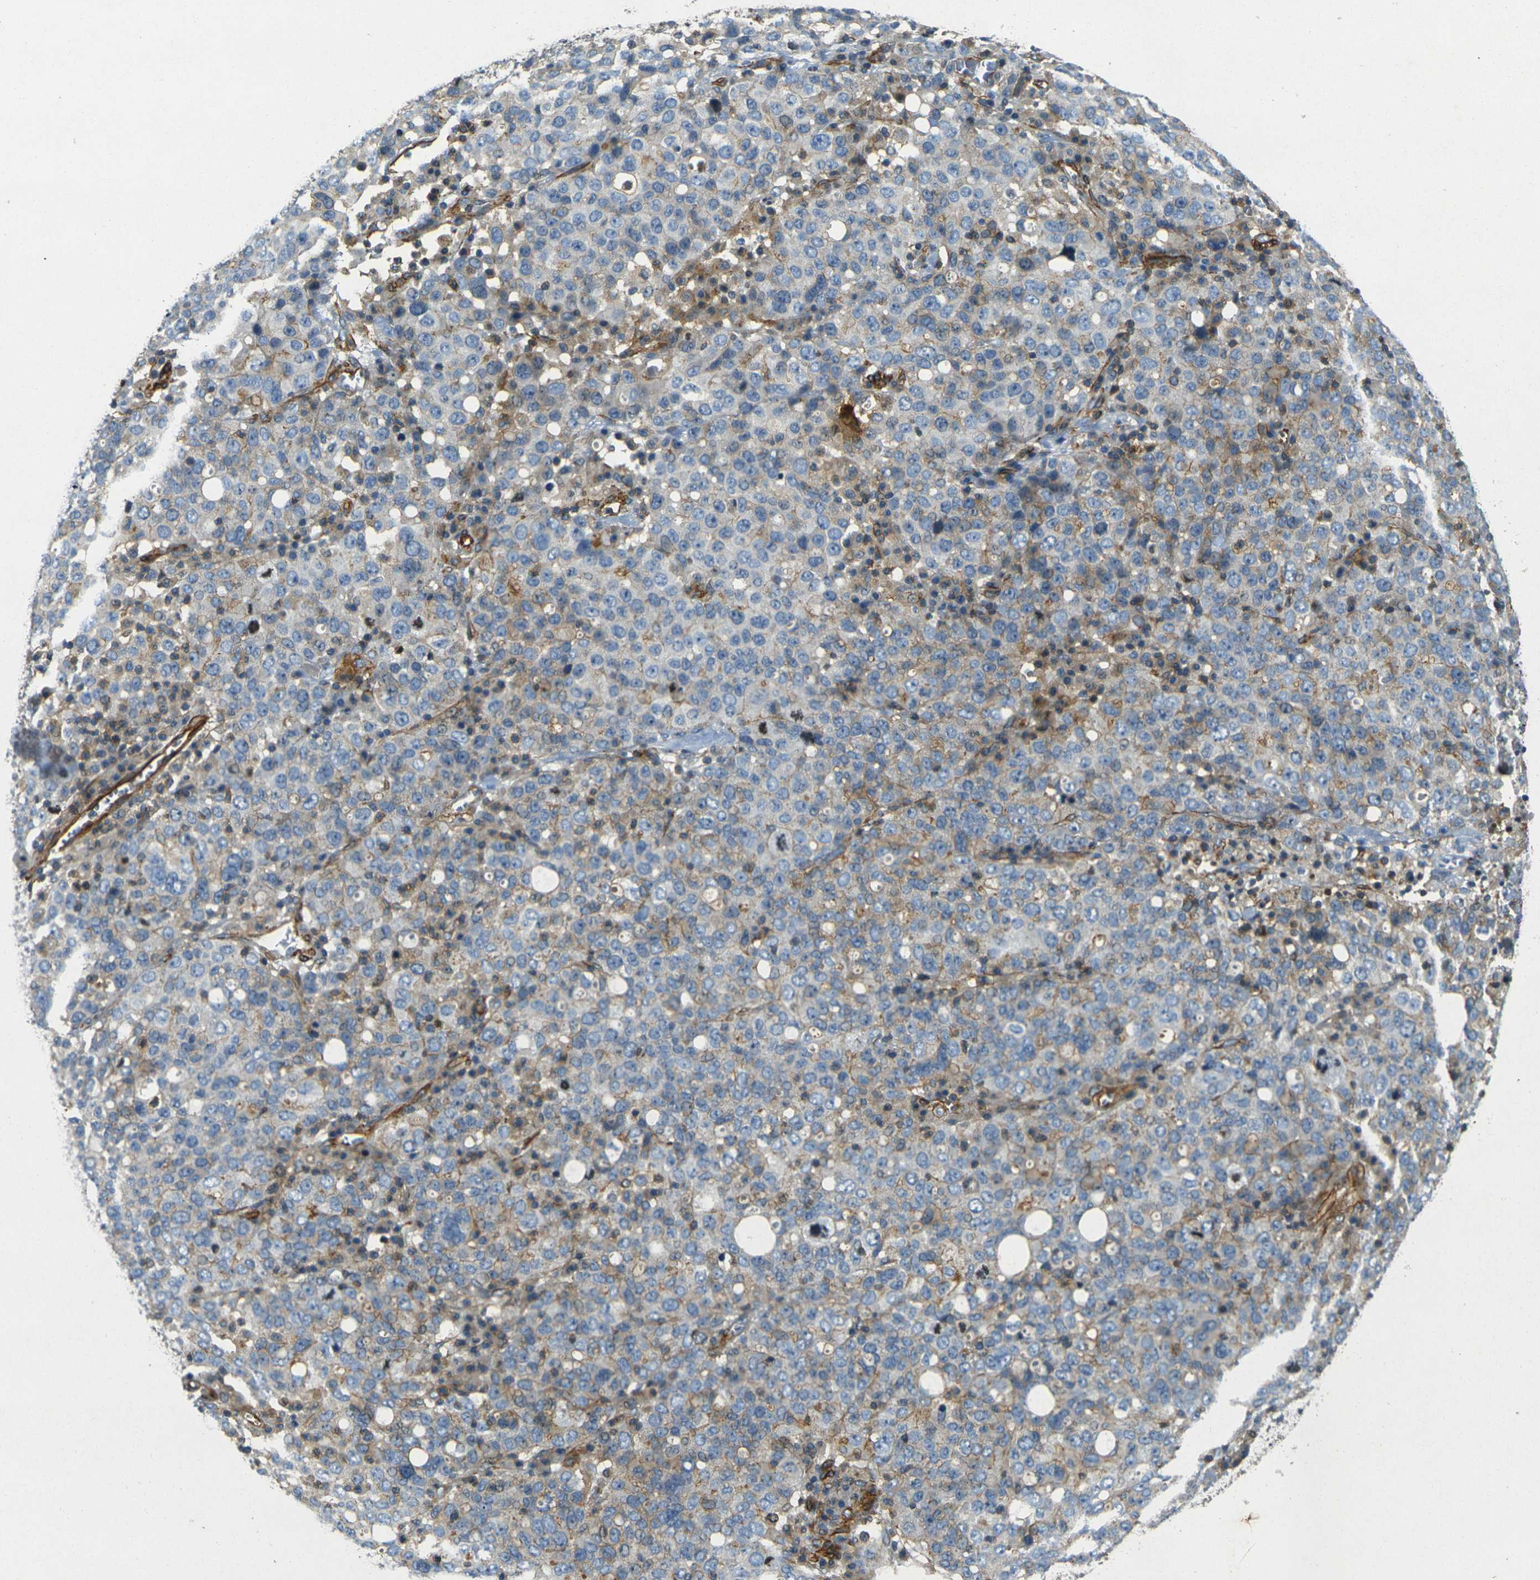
{"staining": {"intensity": "weak", "quantity": "<25%", "location": "cytoplasmic/membranous"}, "tissue": "ovarian cancer", "cell_type": "Tumor cells", "image_type": "cancer", "snomed": [{"axis": "morphology", "description": "Carcinoma, endometroid"}, {"axis": "topography", "description": "Ovary"}], "caption": "This image is of ovarian endometroid carcinoma stained with immunohistochemistry (IHC) to label a protein in brown with the nuclei are counter-stained blue. There is no expression in tumor cells. Nuclei are stained in blue.", "gene": "EPHA7", "patient": {"sex": "female", "age": 62}}